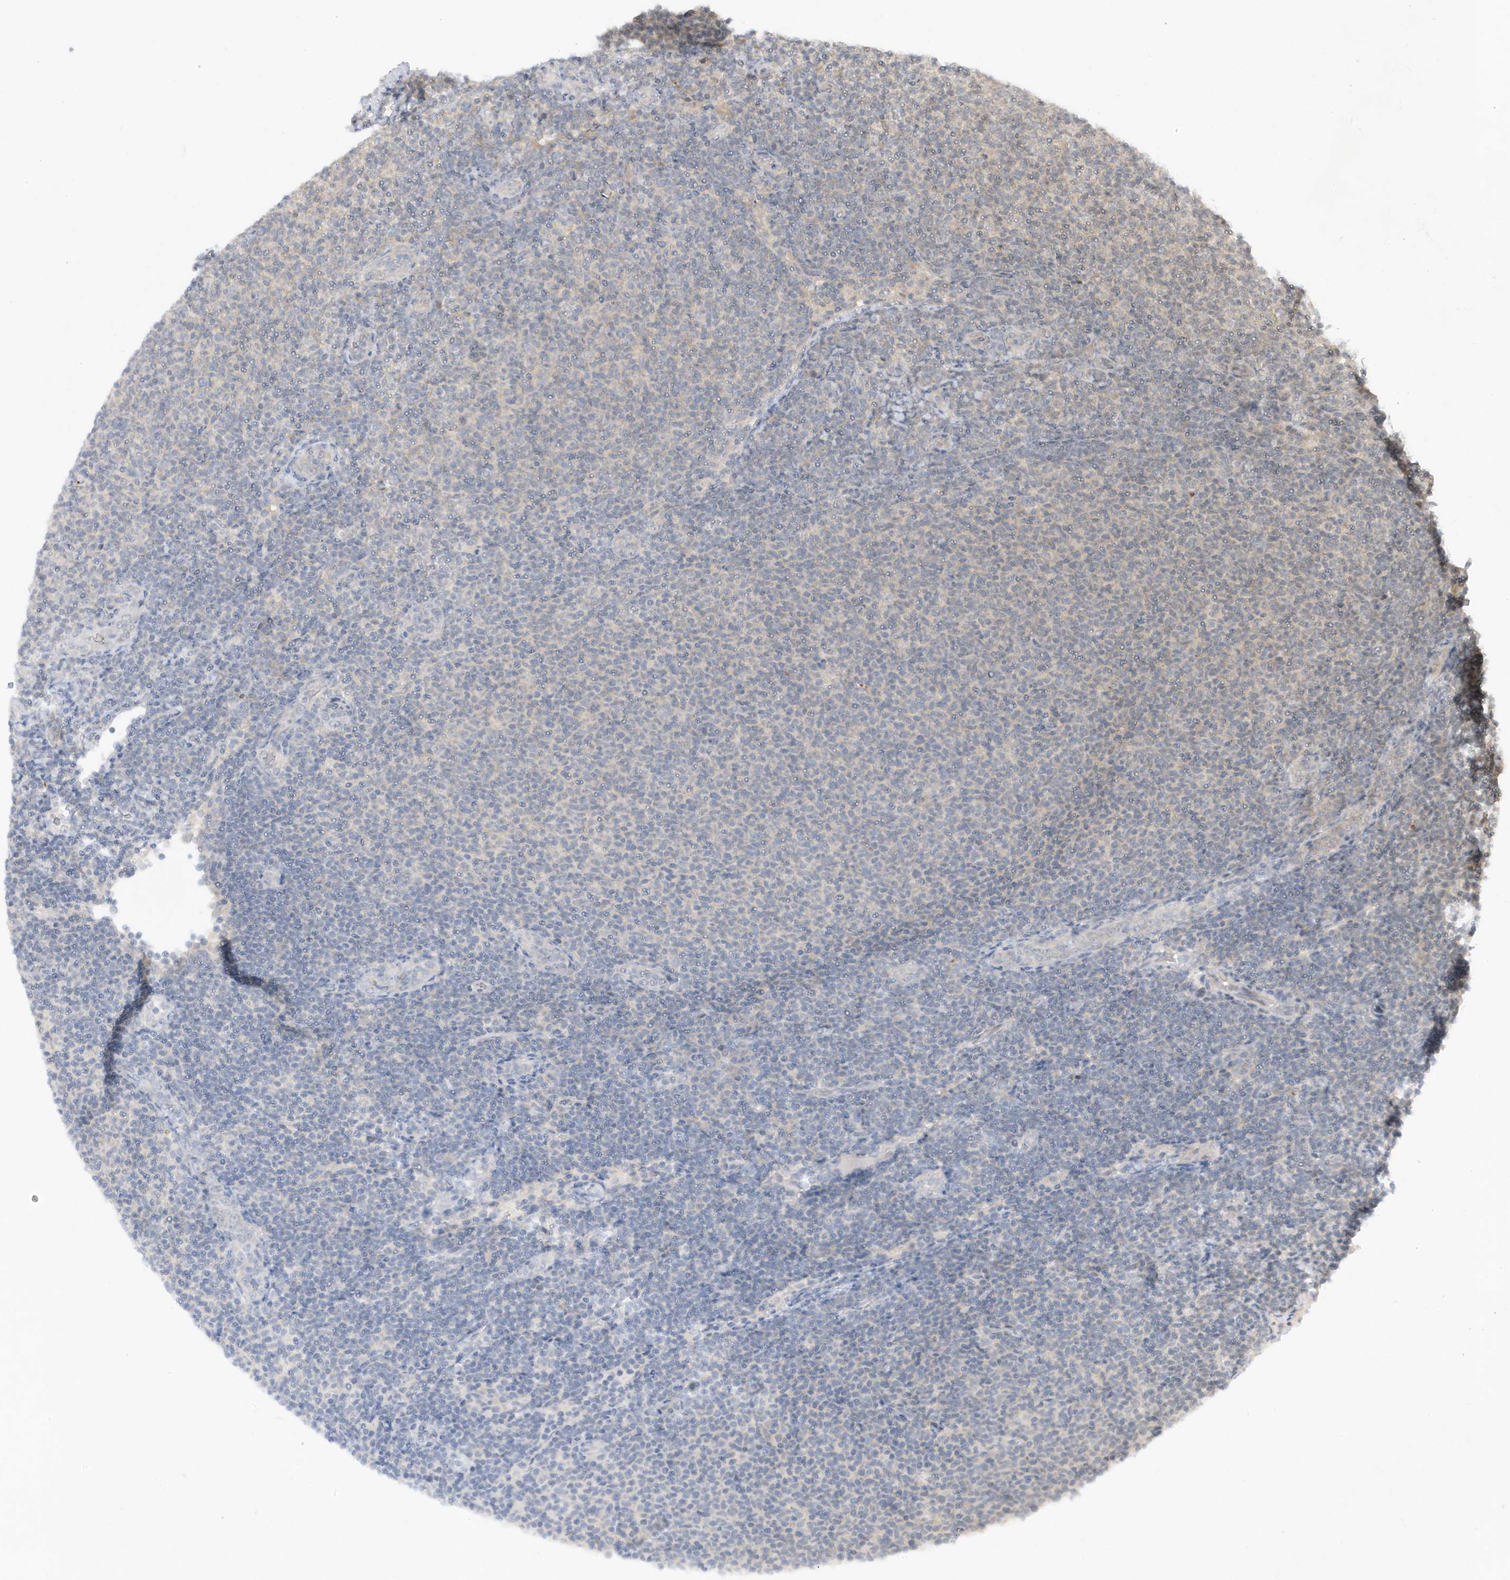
{"staining": {"intensity": "negative", "quantity": "none", "location": "none"}, "tissue": "lymphoma", "cell_type": "Tumor cells", "image_type": "cancer", "snomed": [{"axis": "morphology", "description": "Malignant lymphoma, non-Hodgkin's type, Low grade"}, {"axis": "topography", "description": "Lymph node"}], "caption": "A histopathology image of human malignant lymphoma, non-Hodgkin's type (low-grade) is negative for staining in tumor cells.", "gene": "TAB3", "patient": {"sex": "male", "age": 66}}